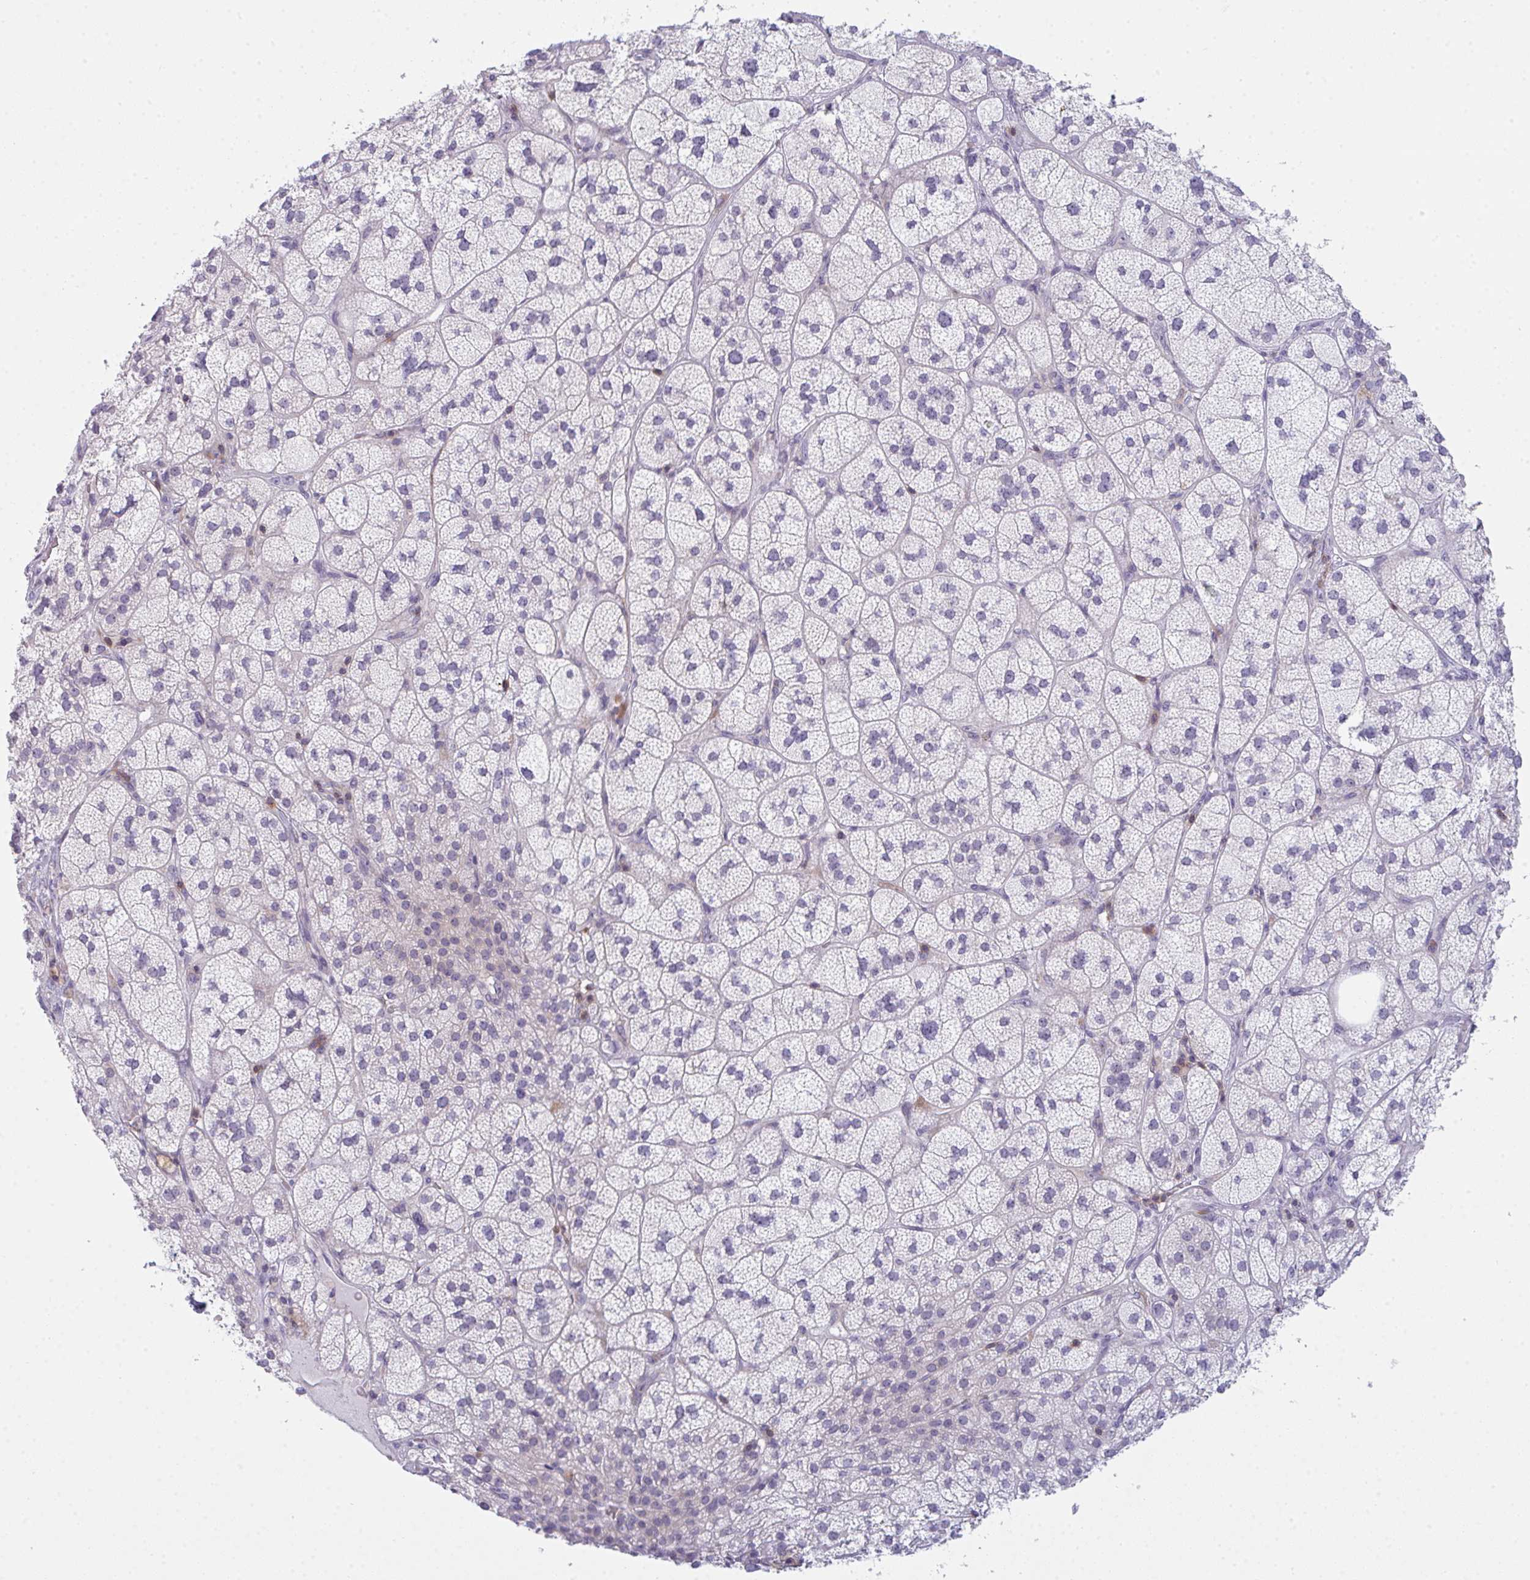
{"staining": {"intensity": "moderate", "quantity": "<25%", "location": "cytoplasmic/membranous"}, "tissue": "adrenal gland", "cell_type": "Glandular cells", "image_type": "normal", "snomed": [{"axis": "morphology", "description": "Normal tissue, NOS"}, {"axis": "topography", "description": "Adrenal gland"}], "caption": "Immunohistochemical staining of normal adrenal gland demonstrates <25% levels of moderate cytoplasmic/membranous protein expression in about <25% of glandular cells.", "gene": "CD80", "patient": {"sex": "female", "age": 60}}